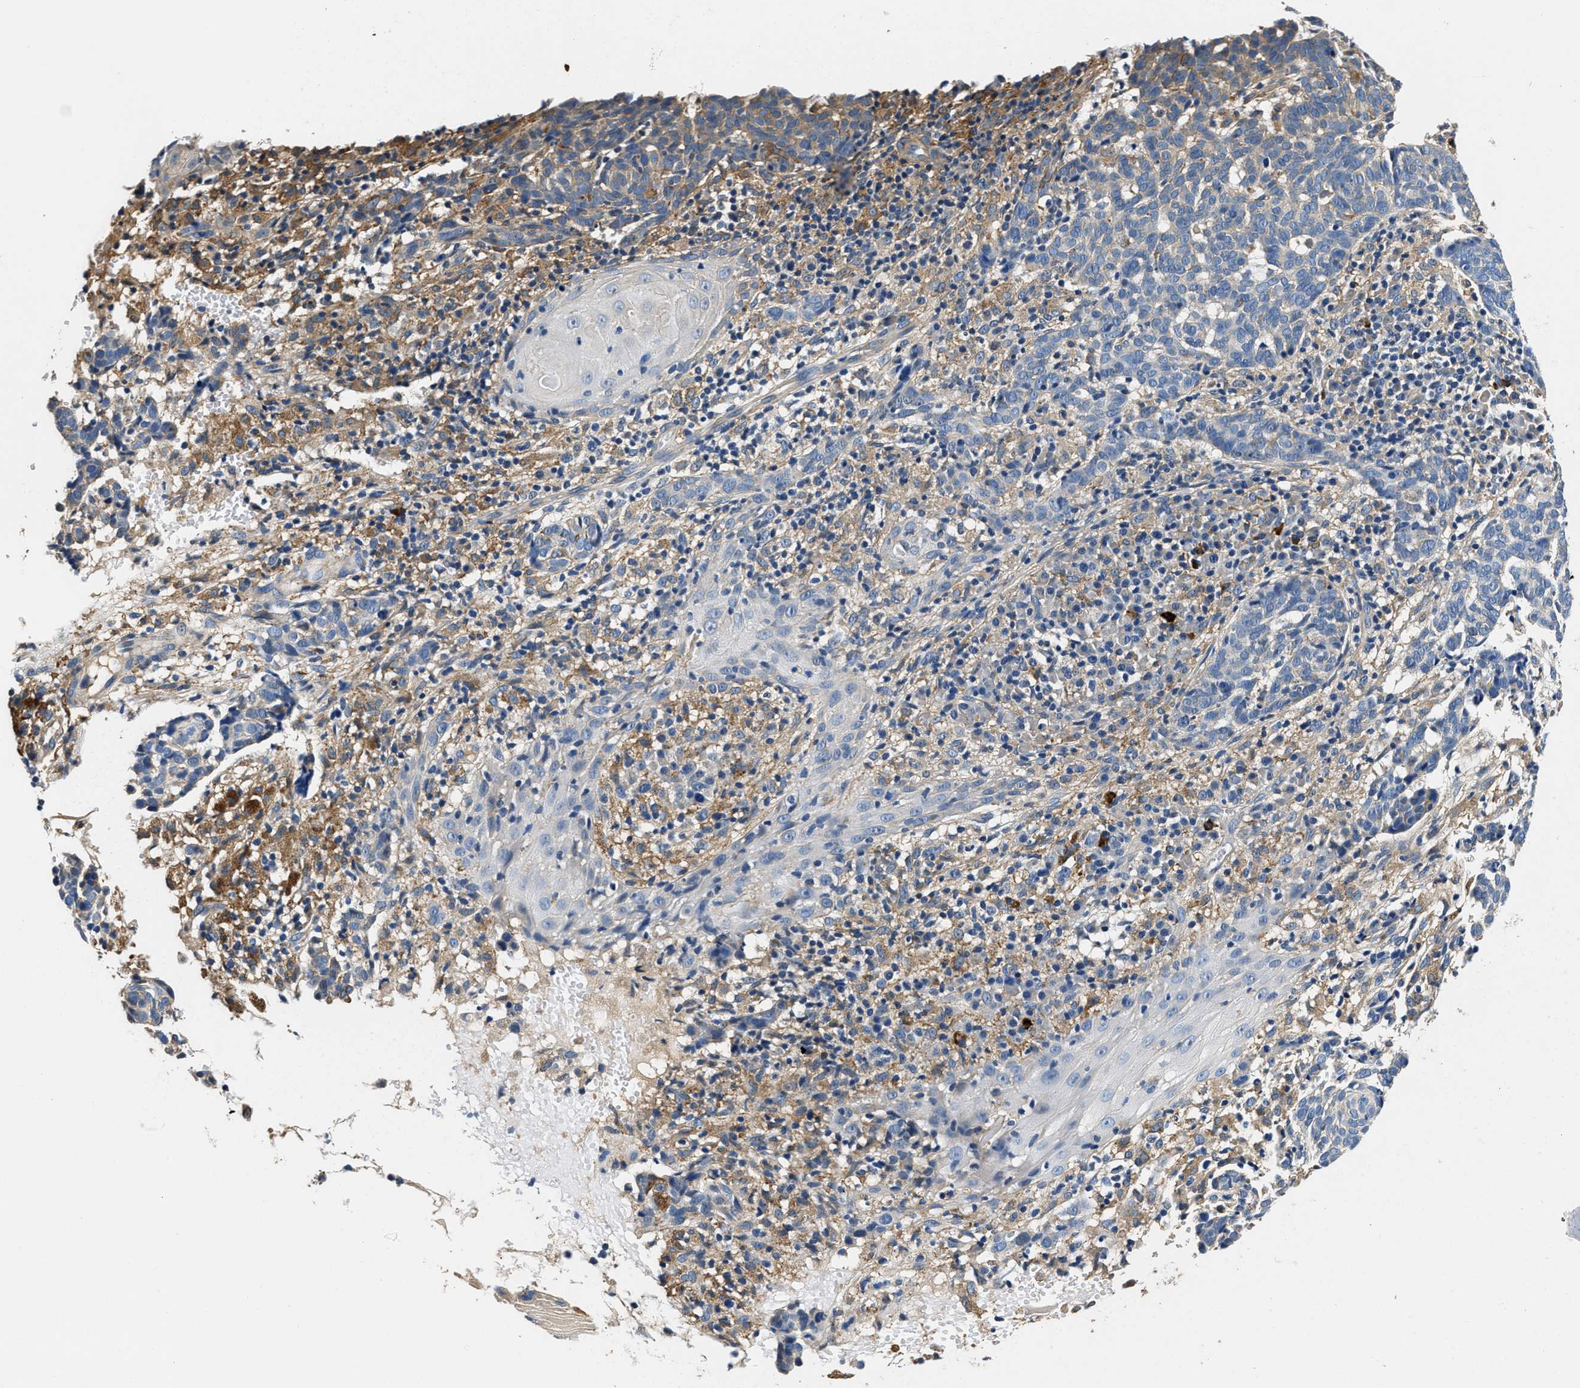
{"staining": {"intensity": "weak", "quantity": "<25%", "location": "cytoplasmic/membranous"}, "tissue": "skin cancer", "cell_type": "Tumor cells", "image_type": "cancer", "snomed": [{"axis": "morphology", "description": "Basal cell carcinoma"}, {"axis": "topography", "description": "Skin"}], "caption": "Image shows no protein positivity in tumor cells of skin cancer (basal cell carcinoma) tissue.", "gene": "ZFAND3", "patient": {"sex": "male", "age": 85}}